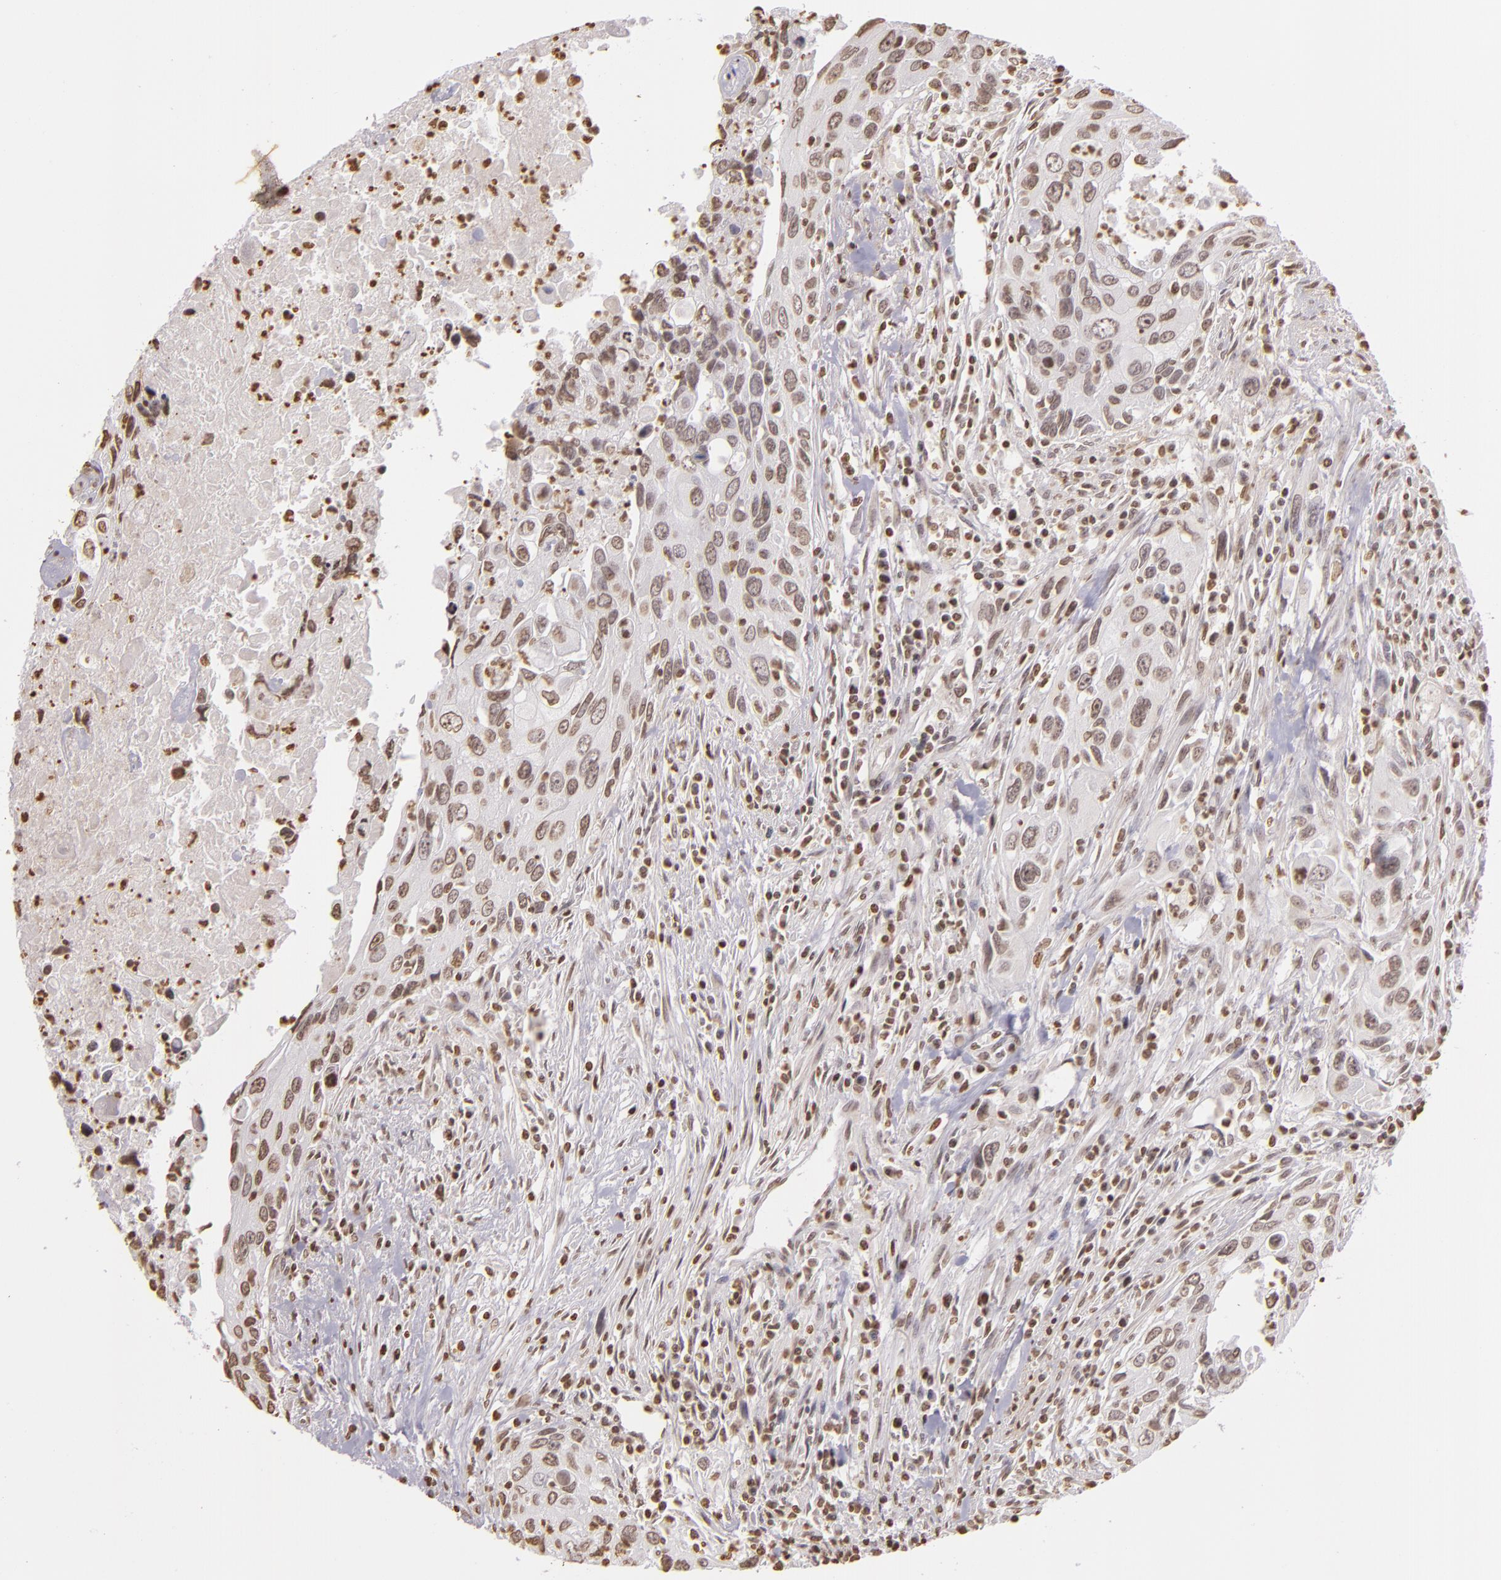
{"staining": {"intensity": "weak", "quantity": "25%-75%", "location": "nuclear"}, "tissue": "urothelial cancer", "cell_type": "Tumor cells", "image_type": "cancer", "snomed": [{"axis": "morphology", "description": "Urothelial carcinoma, High grade"}, {"axis": "topography", "description": "Urinary bladder"}], "caption": "Immunohistochemical staining of human urothelial cancer displays low levels of weak nuclear positivity in approximately 25%-75% of tumor cells.", "gene": "THRB", "patient": {"sex": "male", "age": 71}}